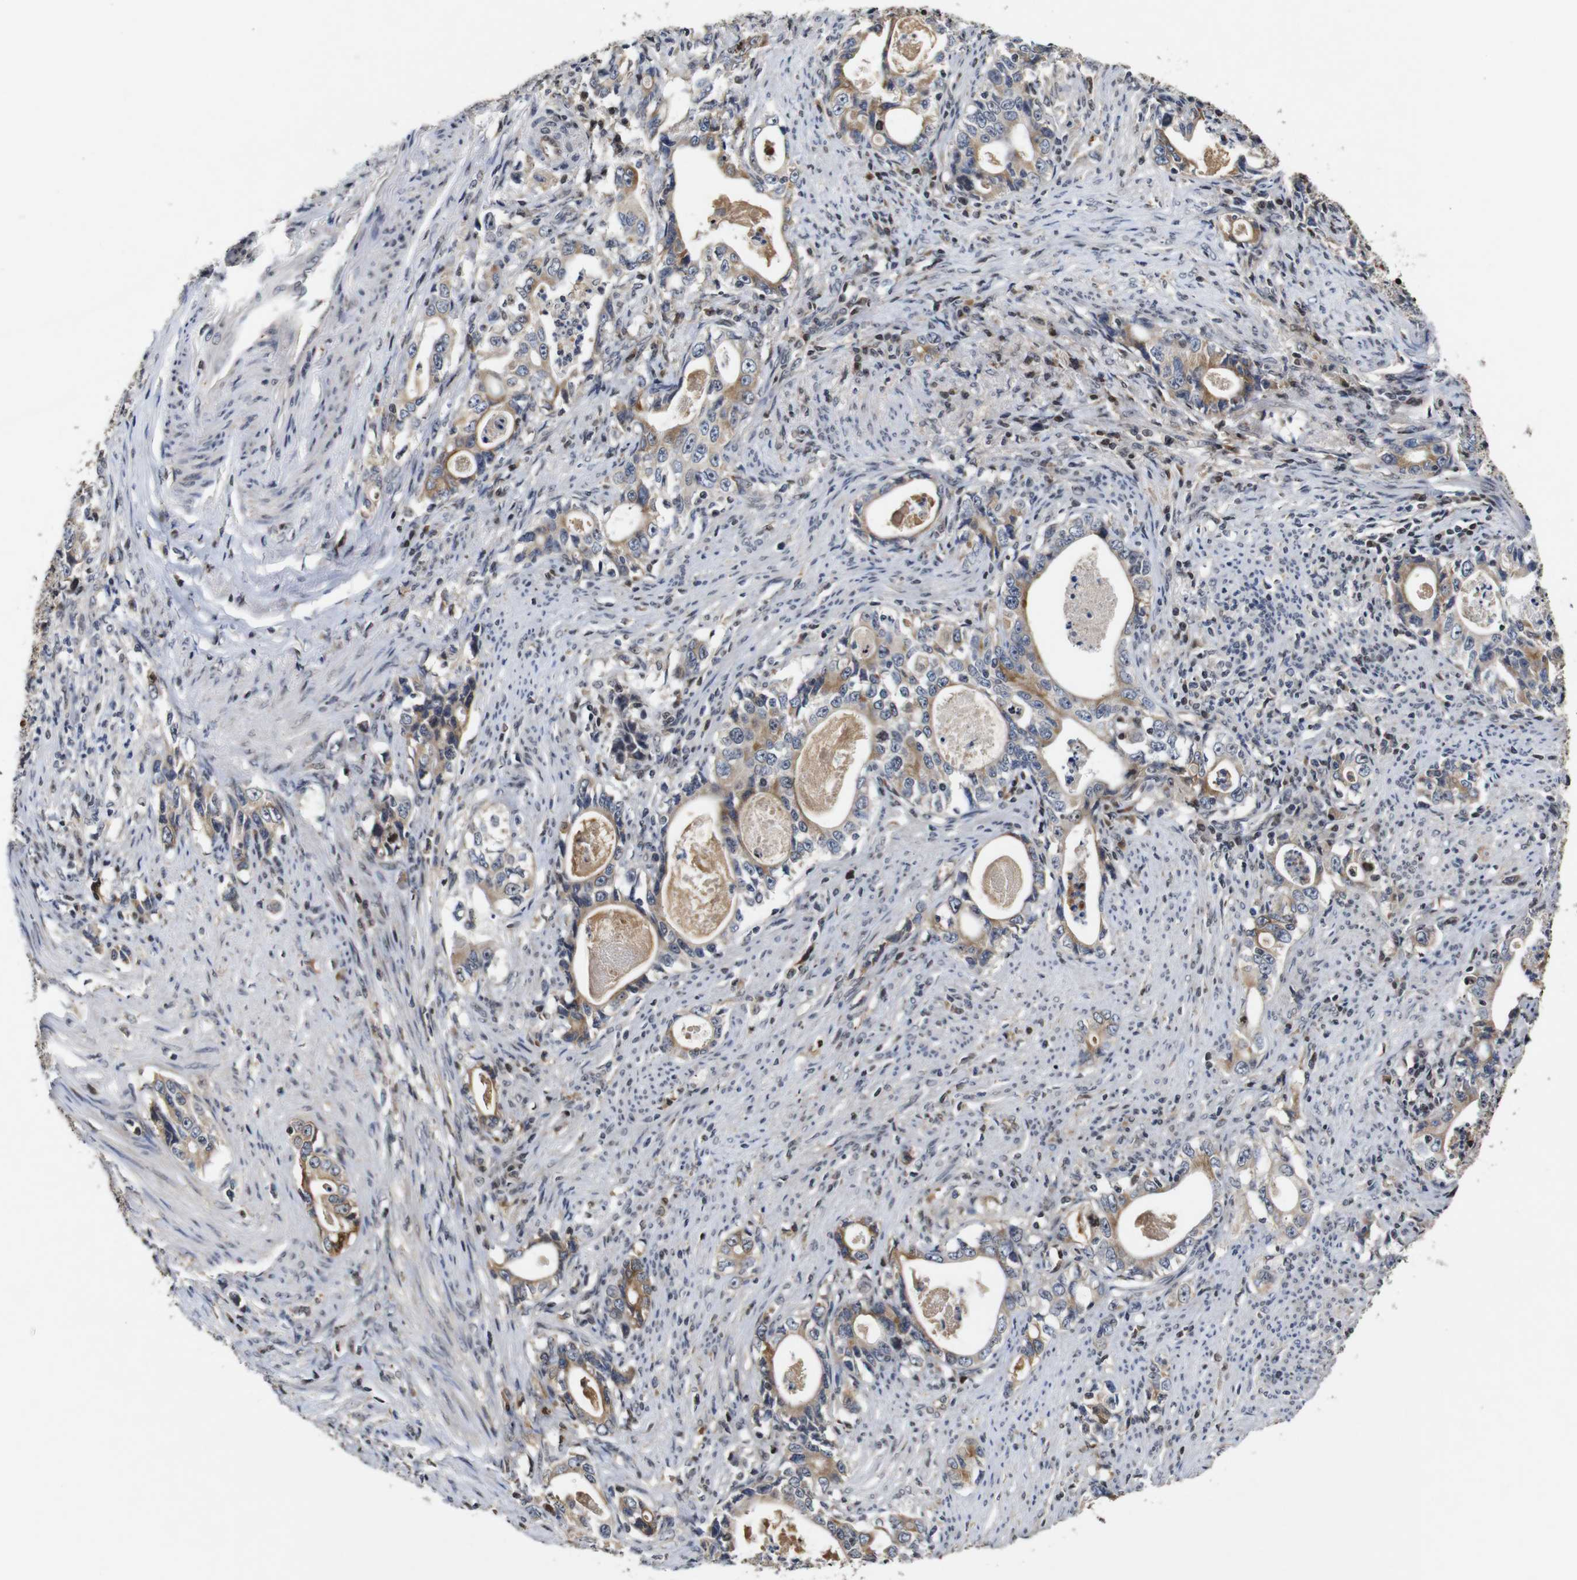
{"staining": {"intensity": "moderate", "quantity": ">75%", "location": "cytoplasmic/membranous"}, "tissue": "stomach cancer", "cell_type": "Tumor cells", "image_type": "cancer", "snomed": [{"axis": "morphology", "description": "Adenocarcinoma, NOS"}, {"axis": "topography", "description": "Stomach, lower"}], "caption": "The photomicrograph demonstrates immunohistochemical staining of adenocarcinoma (stomach). There is moderate cytoplasmic/membranous staining is appreciated in approximately >75% of tumor cells.", "gene": "MYC", "patient": {"sex": "female", "age": 72}}